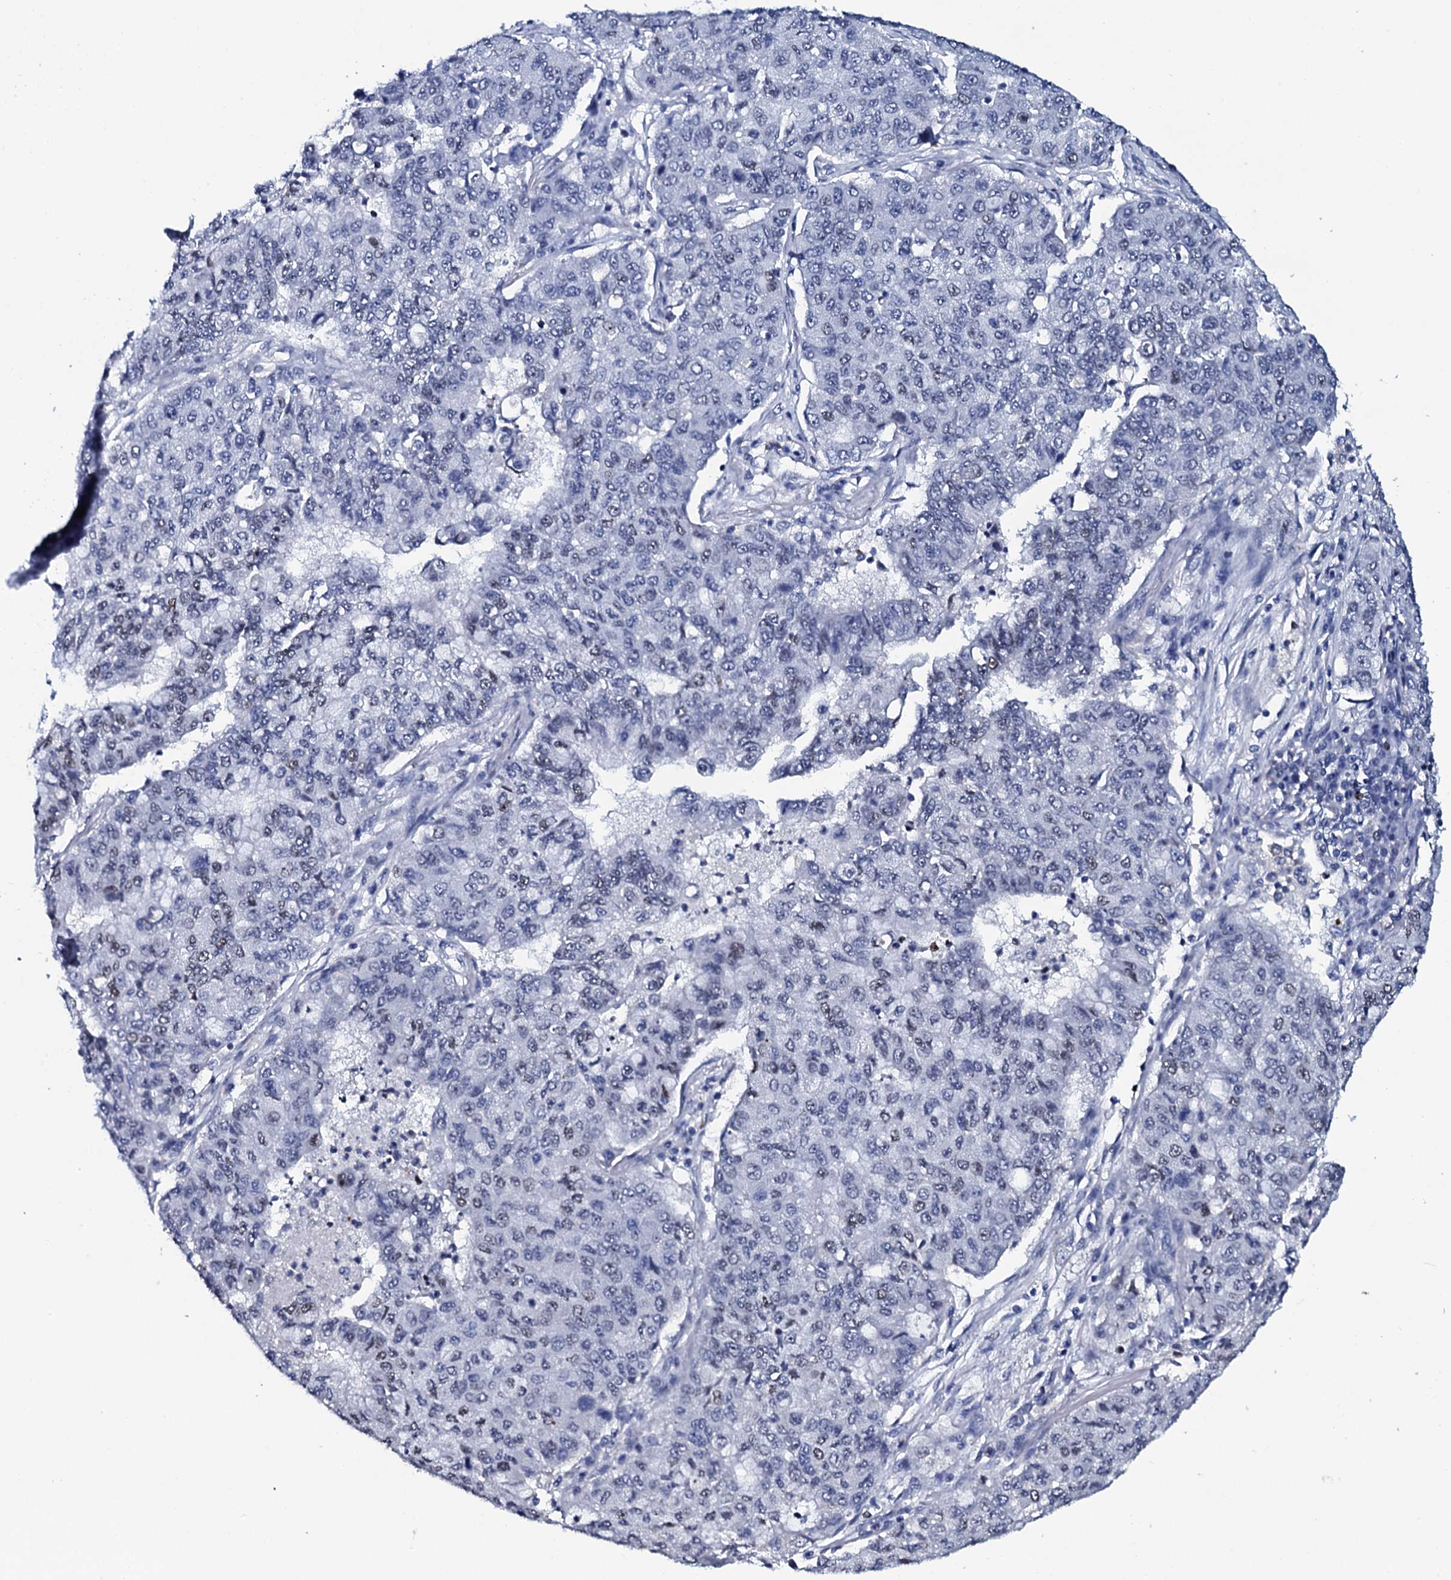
{"staining": {"intensity": "negative", "quantity": "none", "location": "none"}, "tissue": "lung cancer", "cell_type": "Tumor cells", "image_type": "cancer", "snomed": [{"axis": "morphology", "description": "Squamous cell carcinoma, NOS"}, {"axis": "topography", "description": "Lung"}], "caption": "Immunohistochemical staining of human squamous cell carcinoma (lung) reveals no significant staining in tumor cells.", "gene": "NPM2", "patient": {"sex": "male", "age": 74}}